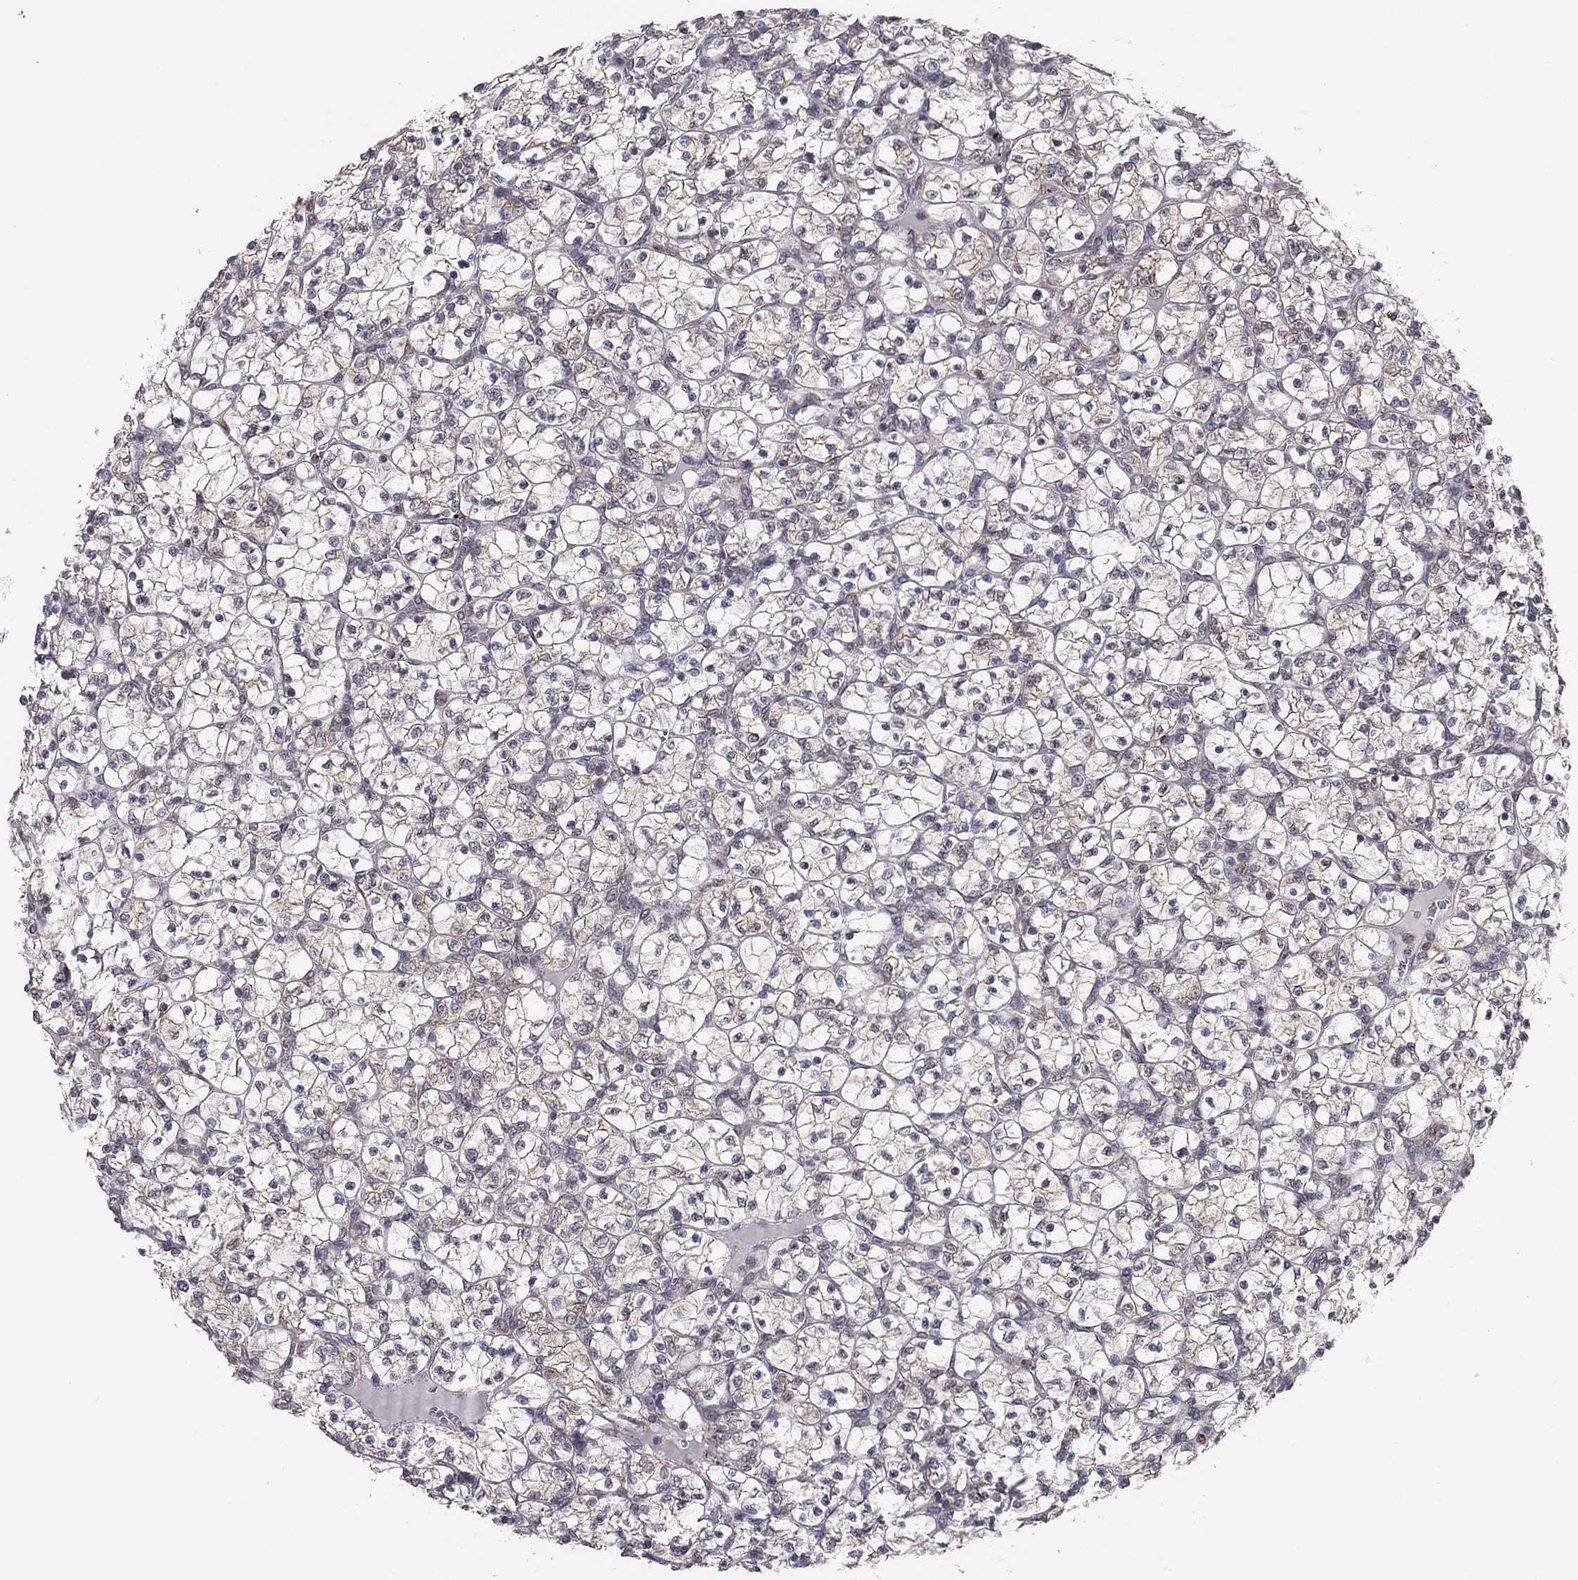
{"staining": {"intensity": "moderate", "quantity": "<25%", "location": "cytoplasmic/membranous"}, "tissue": "renal cancer", "cell_type": "Tumor cells", "image_type": "cancer", "snomed": [{"axis": "morphology", "description": "Adenocarcinoma, NOS"}, {"axis": "topography", "description": "Kidney"}], "caption": "Protein expression by immunohistochemistry (IHC) reveals moderate cytoplasmic/membranous staining in about <25% of tumor cells in renal cancer (adenocarcinoma). (DAB = brown stain, brightfield microscopy at high magnification).", "gene": "YIF1A", "patient": {"sex": "female", "age": 89}}